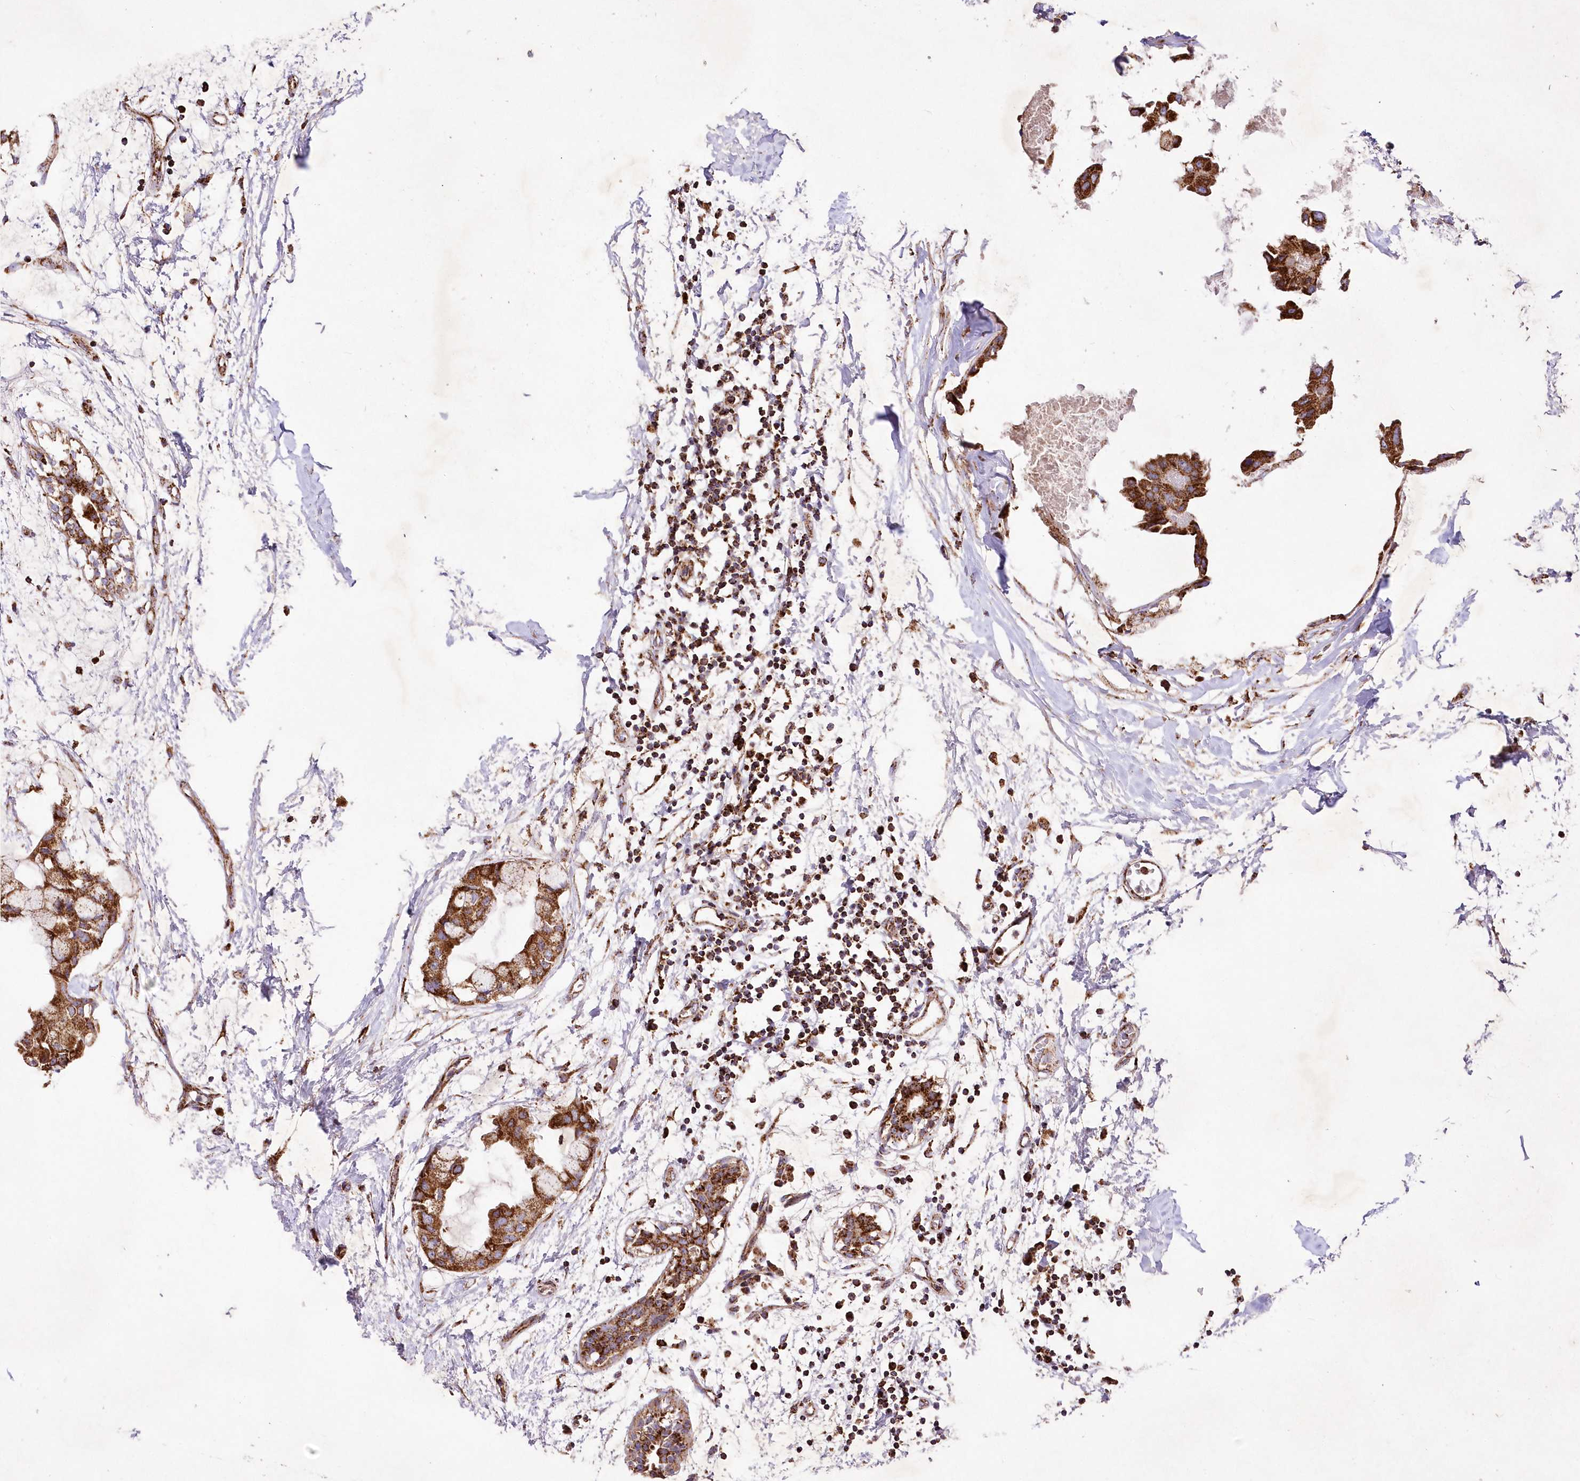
{"staining": {"intensity": "strong", "quantity": ">75%", "location": "cytoplasmic/membranous"}, "tissue": "breast cancer", "cell_type": "Tumor cells", "image_type": "cancer", "snomed": [{"axis": "morphology", "description": "Duct carcinoma"}, {"axis": "topography", "description": "Breast"}], "caption": "This is a micrograph of immunohistochemistry (IHC) staining of breast cancer, which shows strong expression in the cytoplasmic/membranous of tumor cells.", "gene": "ASNSD1", "patient": {"sex": "female", "age": 40}}